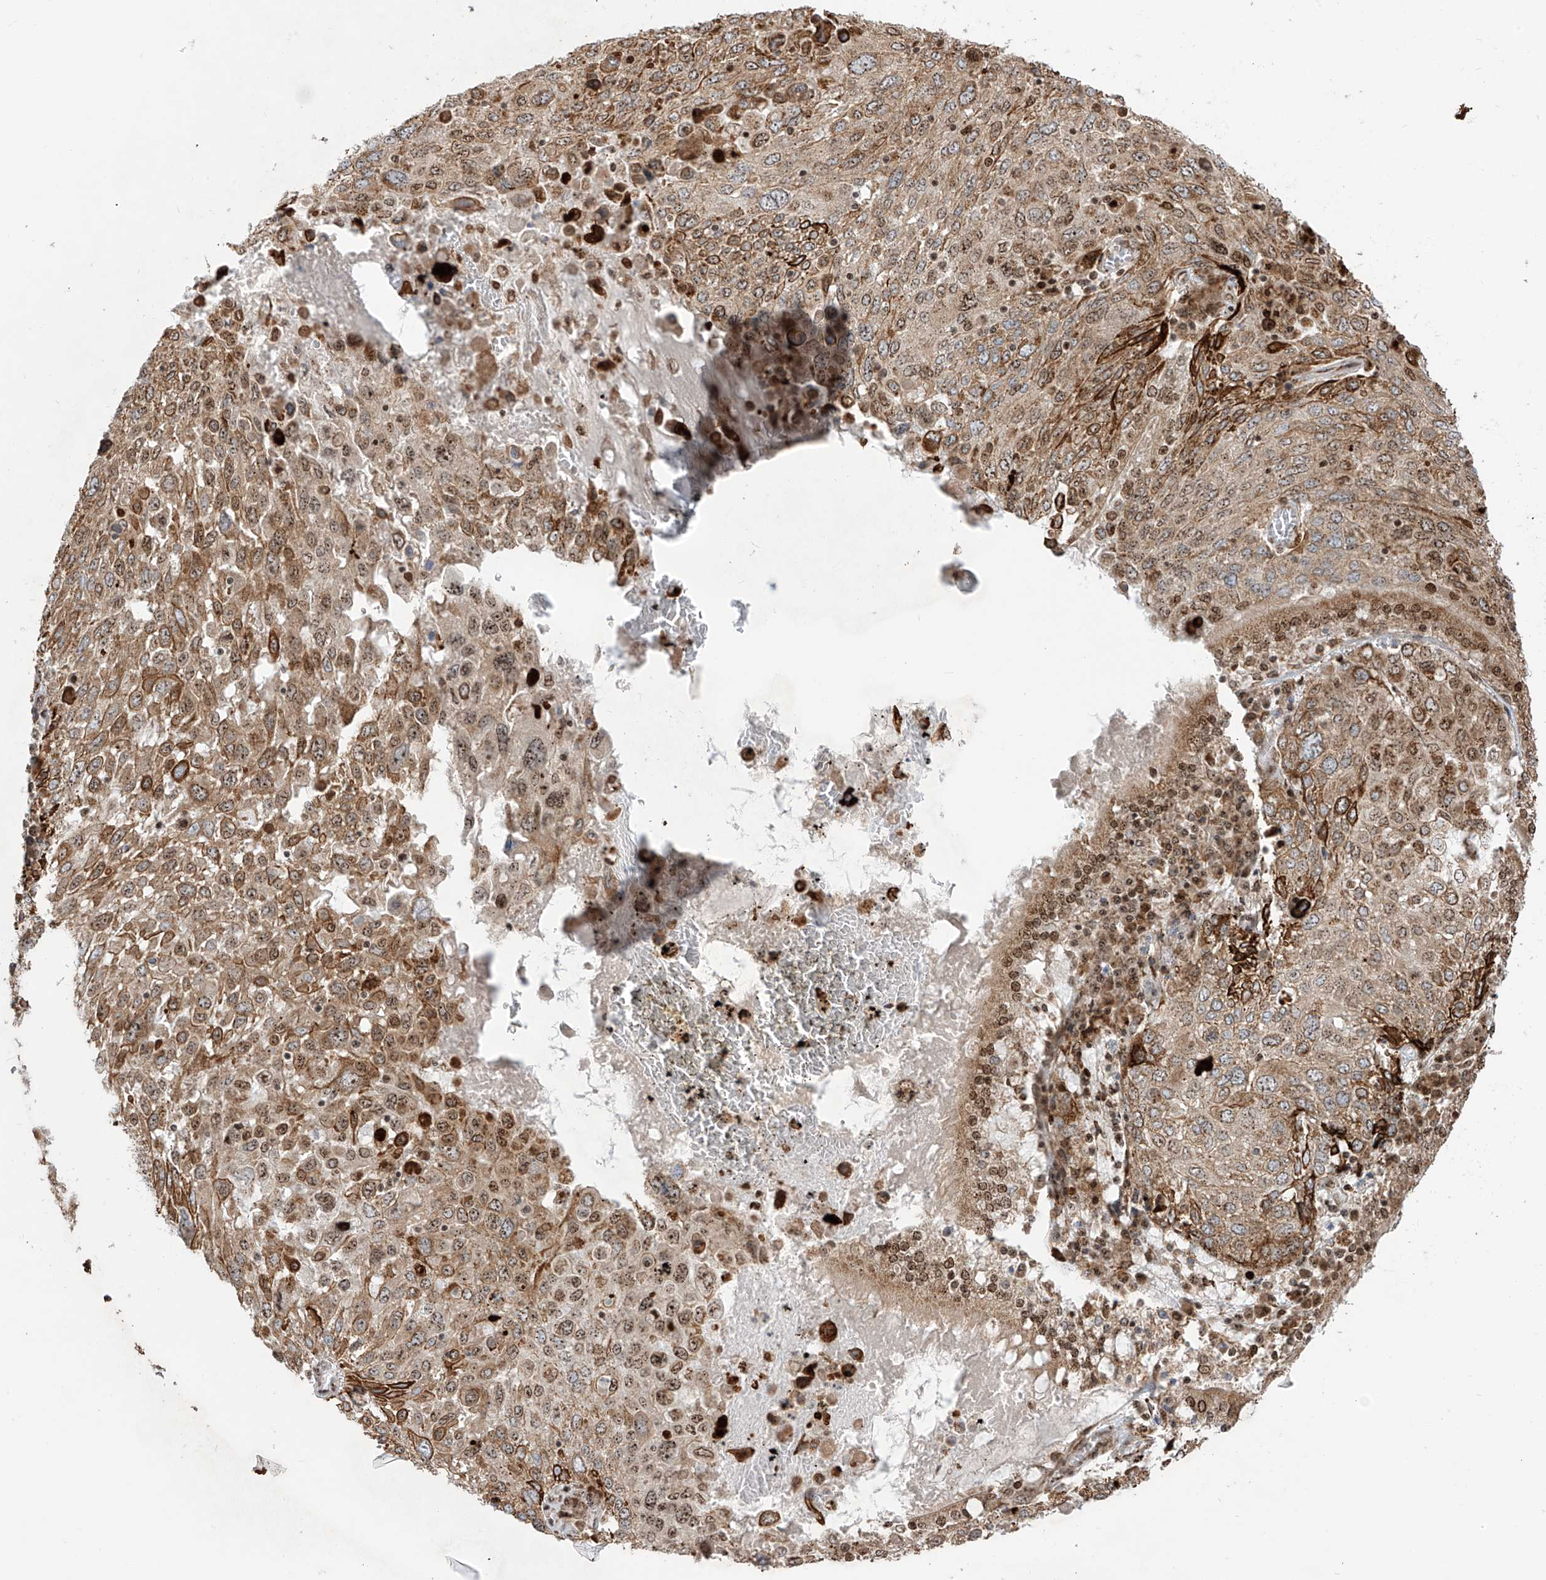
{"staining": {"intensity": "moderate", "quantity": ">75%", "location": "cytoplasmic/membranous,nuclear"}, "tissue": "lung cancer", "cell_type": "Tumor cells", "image_type": "cancer", "snomed": [{"axis": "morphology", "description": "Squamous cell carcinoma, NOS"}, {"axis": "topography", "description": "Lung"}], "caption": "A micrograph of lung cancer stained for a protein exhibits moderate cytoplasmic/membranous and nuclear brown staining in tumor cells. Immunohistochemistry (ihc) stains the protein of interest in brown and the nuclei are stained blue.", "gene": "ZBTB8A", "patient": {"sex": "male", "age": 65}}